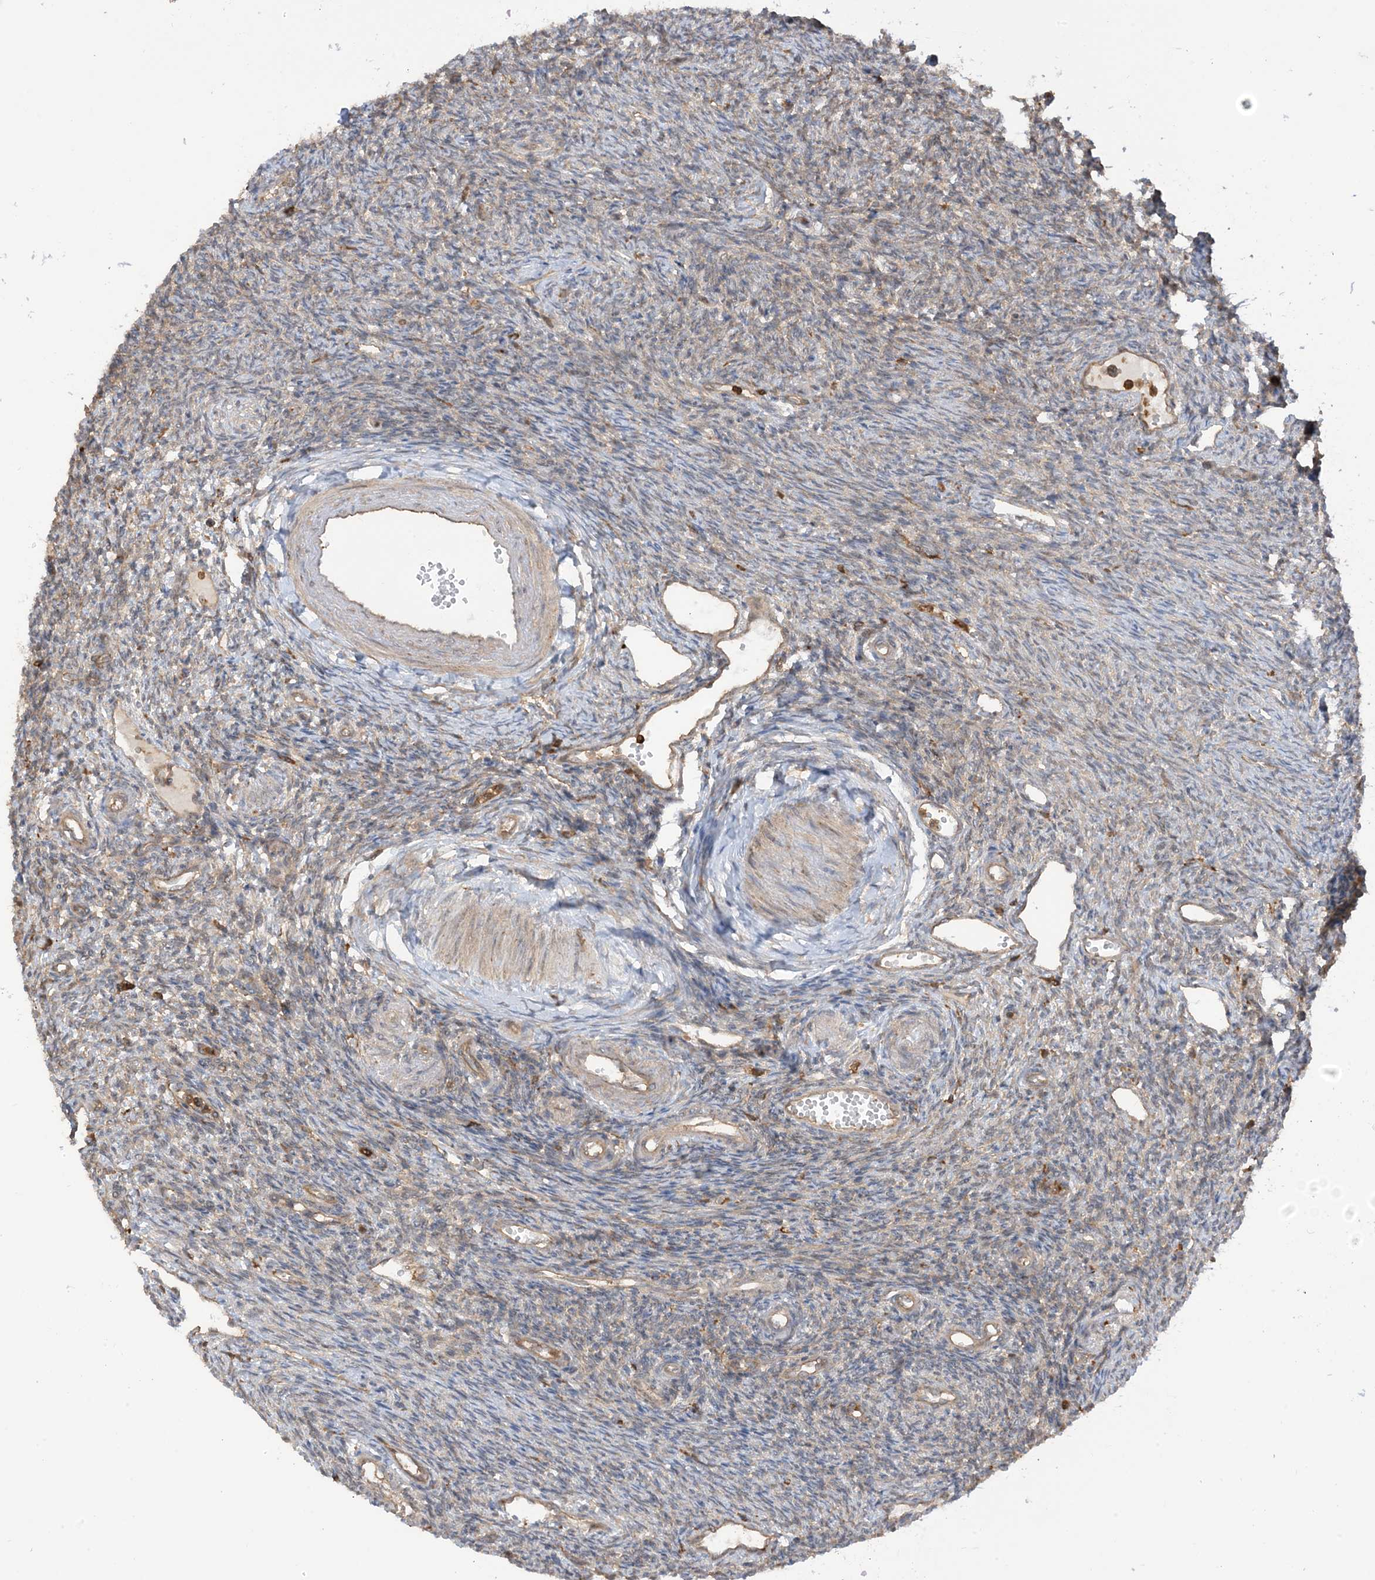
{"staining": {"intensity": "moderate", "quantity": ">75%", "location": "cytoplasmic/membranous"}, "tissue": "ovary", "cell_type": "Follicle cells", "image_type": "normal", "snomed": [{"axis": "morphology", "description": "Normal tissue, NOS"}, {"axis": "morphology", "description": "Cyst, NOS"}, {"axis": "topography", "description": "Ovary"}], "caption": "Moderate cytoplasmic/membranous protein staining is appreciated in about >75% of follicle cells in ovary. (DAB = brown stain, brightfield microscopy at high magnification).", "gene": "CAPZB", "patient": {"sex": "female", "age": 33}}